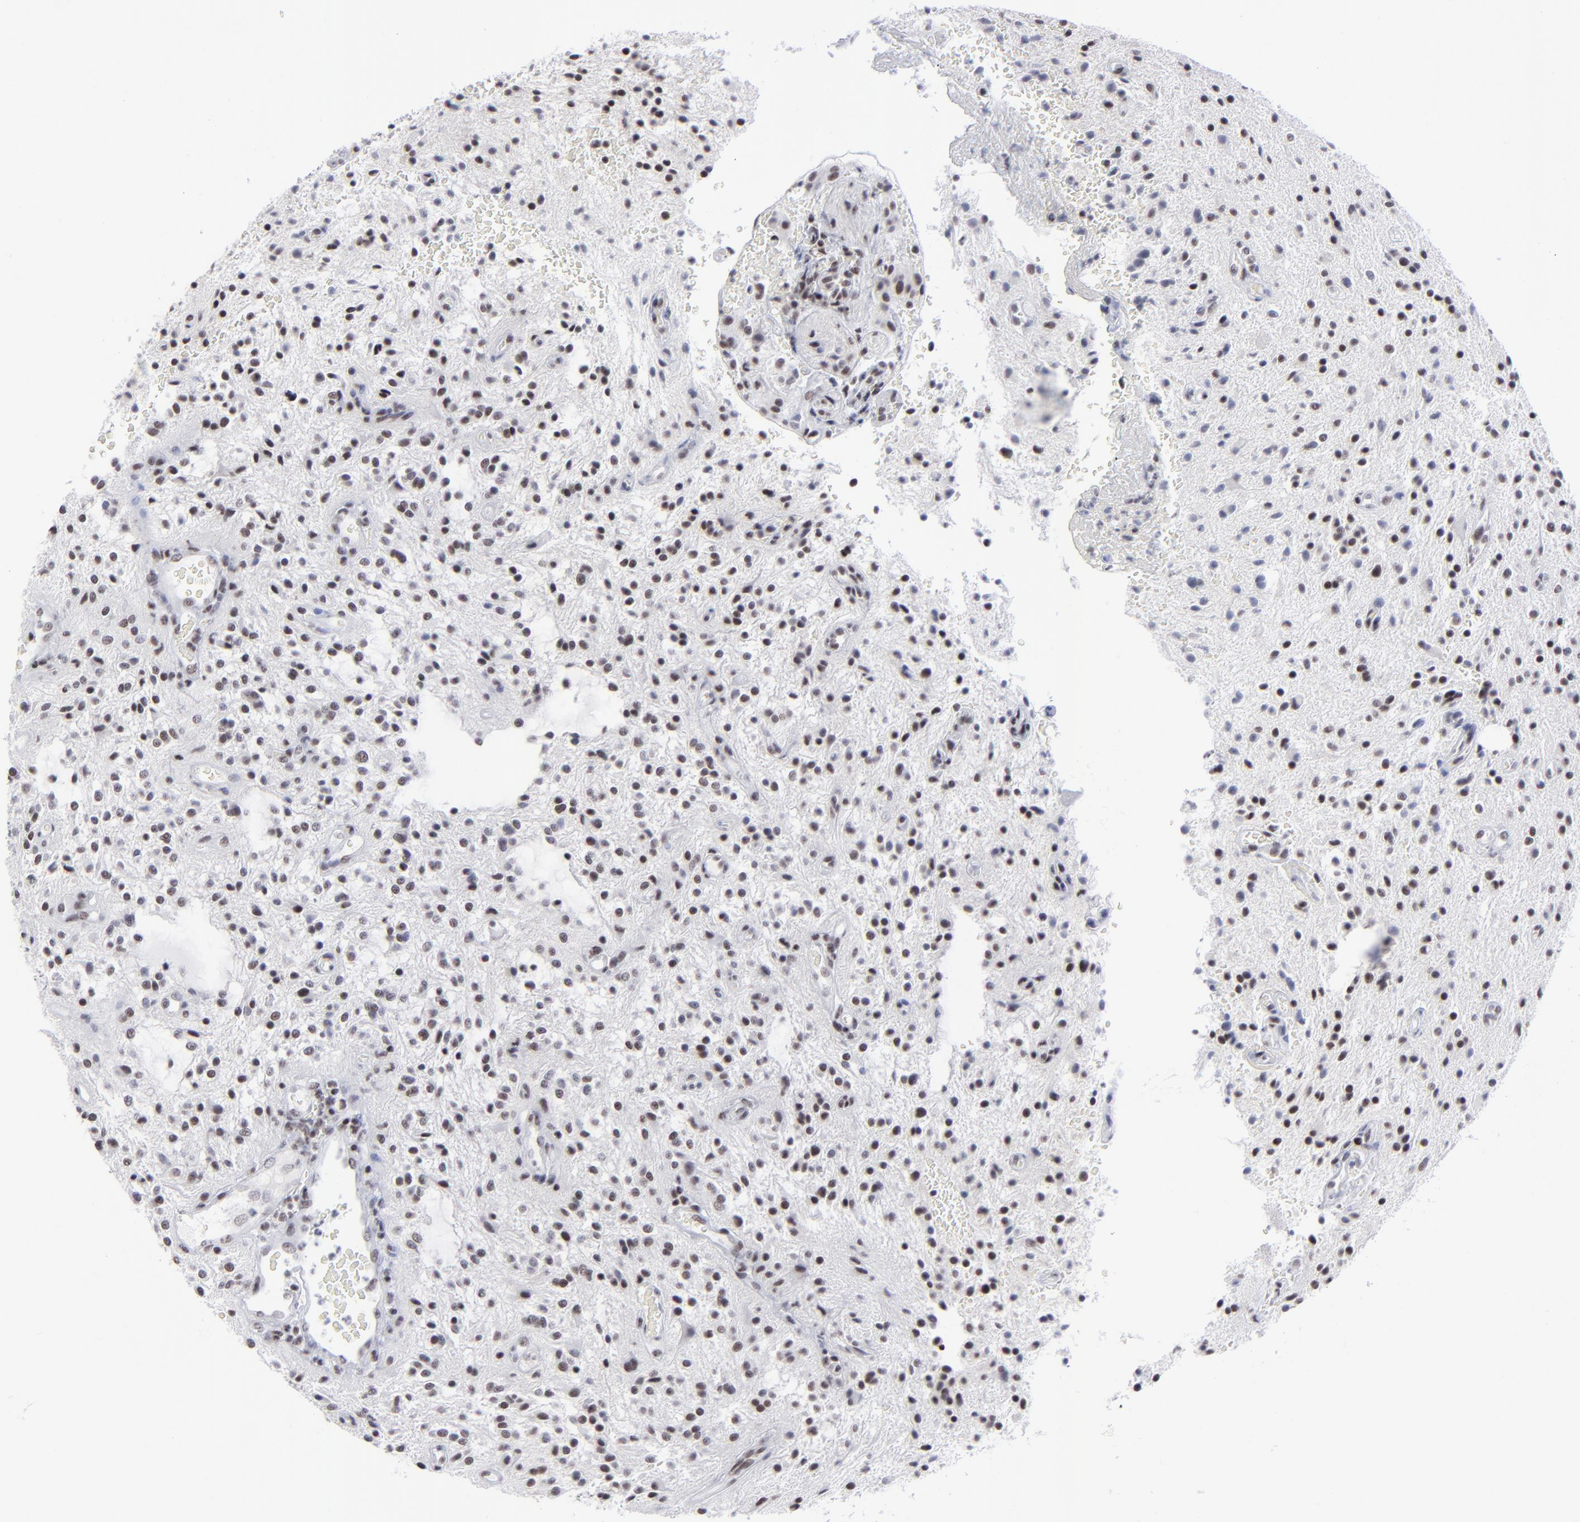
{"staining": {"intensity": "moderate", "quantity": "25%-75%", "location": "nuclear"}, "tissue": "glioma", "cell_type": "Tumor cells", "image_type": "cancer", "snomed": [{"axis": "morphology", "description": "Glioma, malignant, NOS"}, {"axis": "topography", "description": "Cerebellum"}], "caption": "A medium amount of moderate nuclear positivity is appreciated in approximately 25%-75% of tumor cells in glioma tissue. Immunohistochemistry stains the protein of interest in brown and the nuclei are stained blue.", "gene": "SP2", "patient": {"sex": "female", "age": 10}}